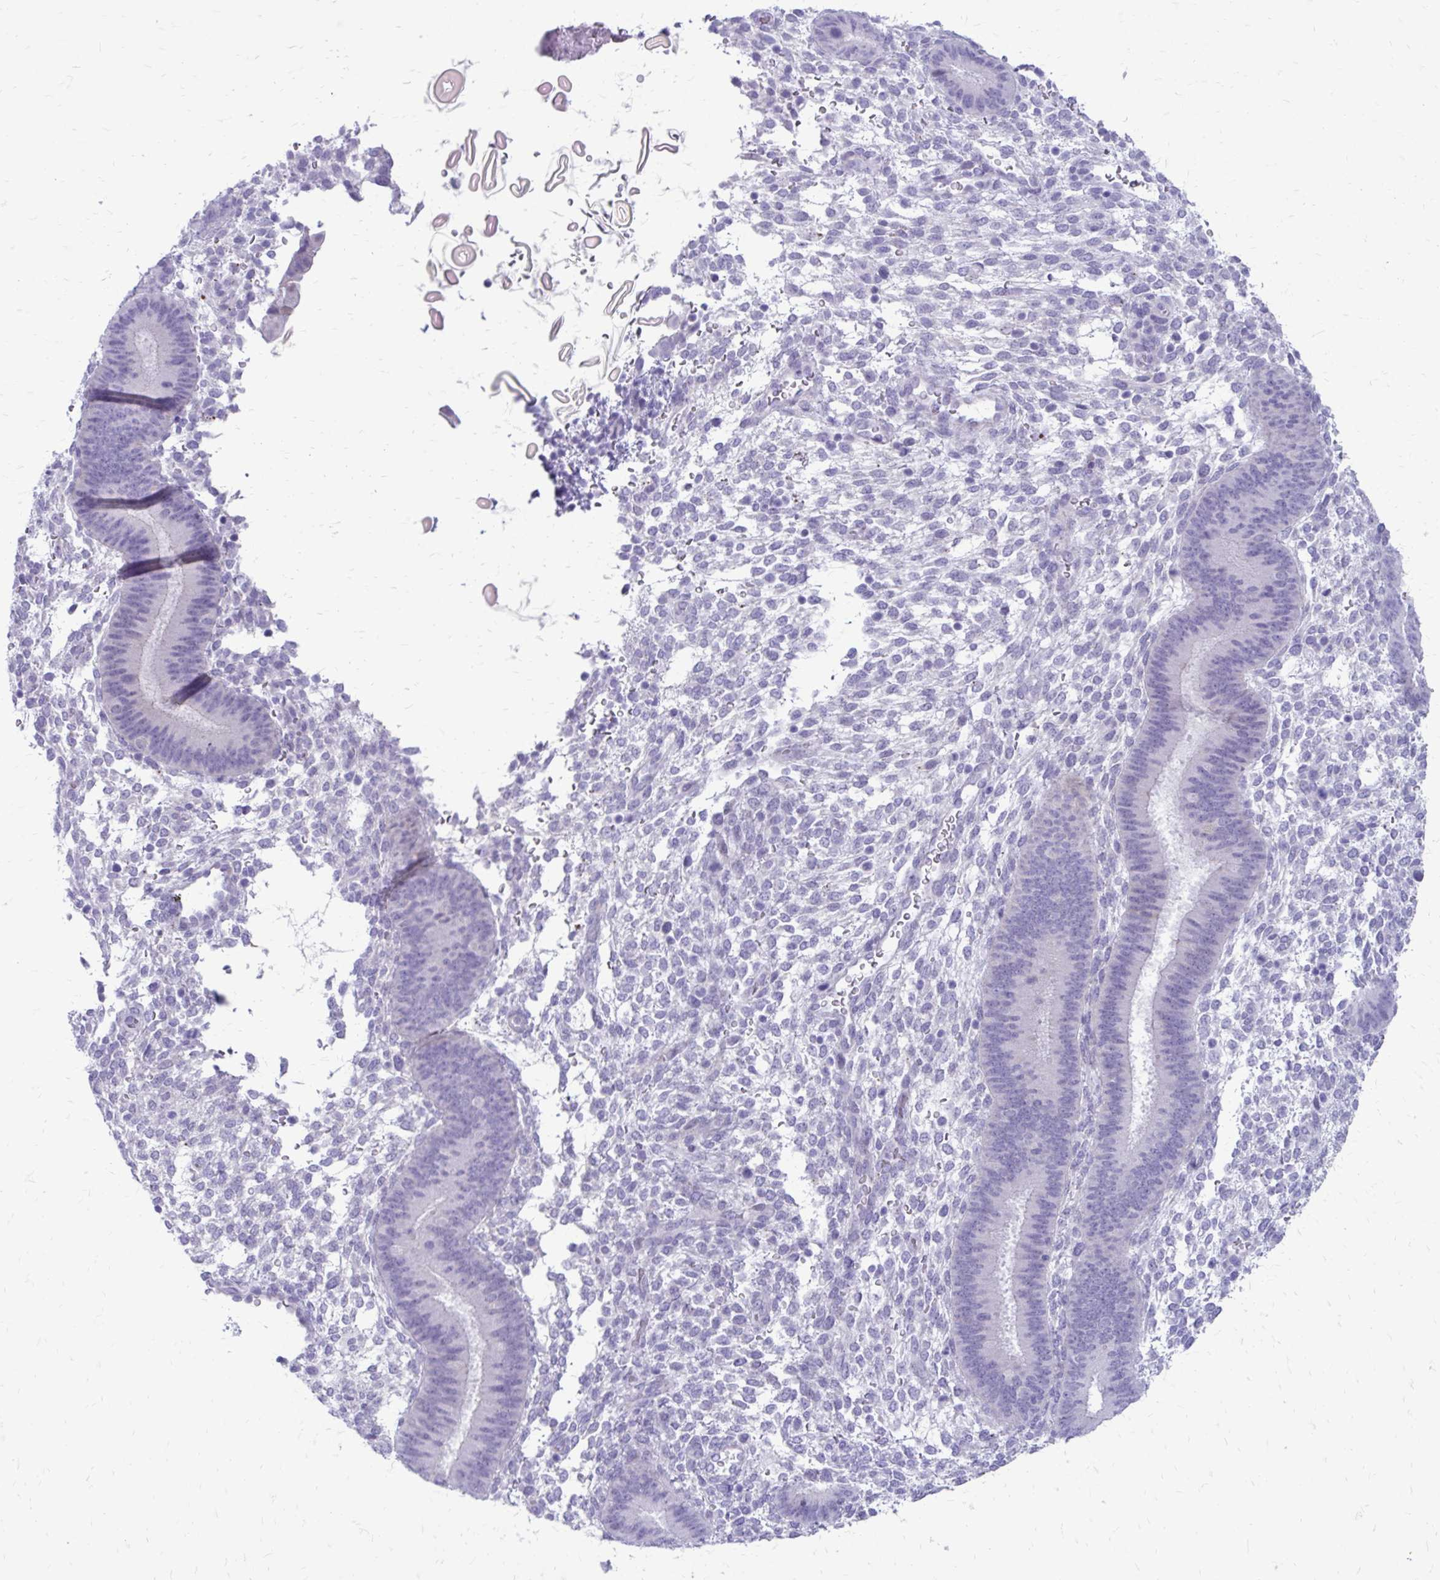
{"staining": {"intensity": "negative", "quantity": "none", "location": "none"}, "tissue": "endometrium", "cell_type": "Cells in endometrial stroma", "image_type": "normal", "snomed": [{"axis": "morphology", "description": "Normal tissue, NOS"}, {"axis": "topography", "description": "Endometrium"}], "caption": "High magnification brightfield microscopy of normal endometrium stained with DAB (brown) and counterstained with hematoxylin (blue): cells in endometrial stroma show no significant expression. Nuclei are stained in blue.", "gene": "LCN15", "patient": {"sex": "female", "age": 39}}